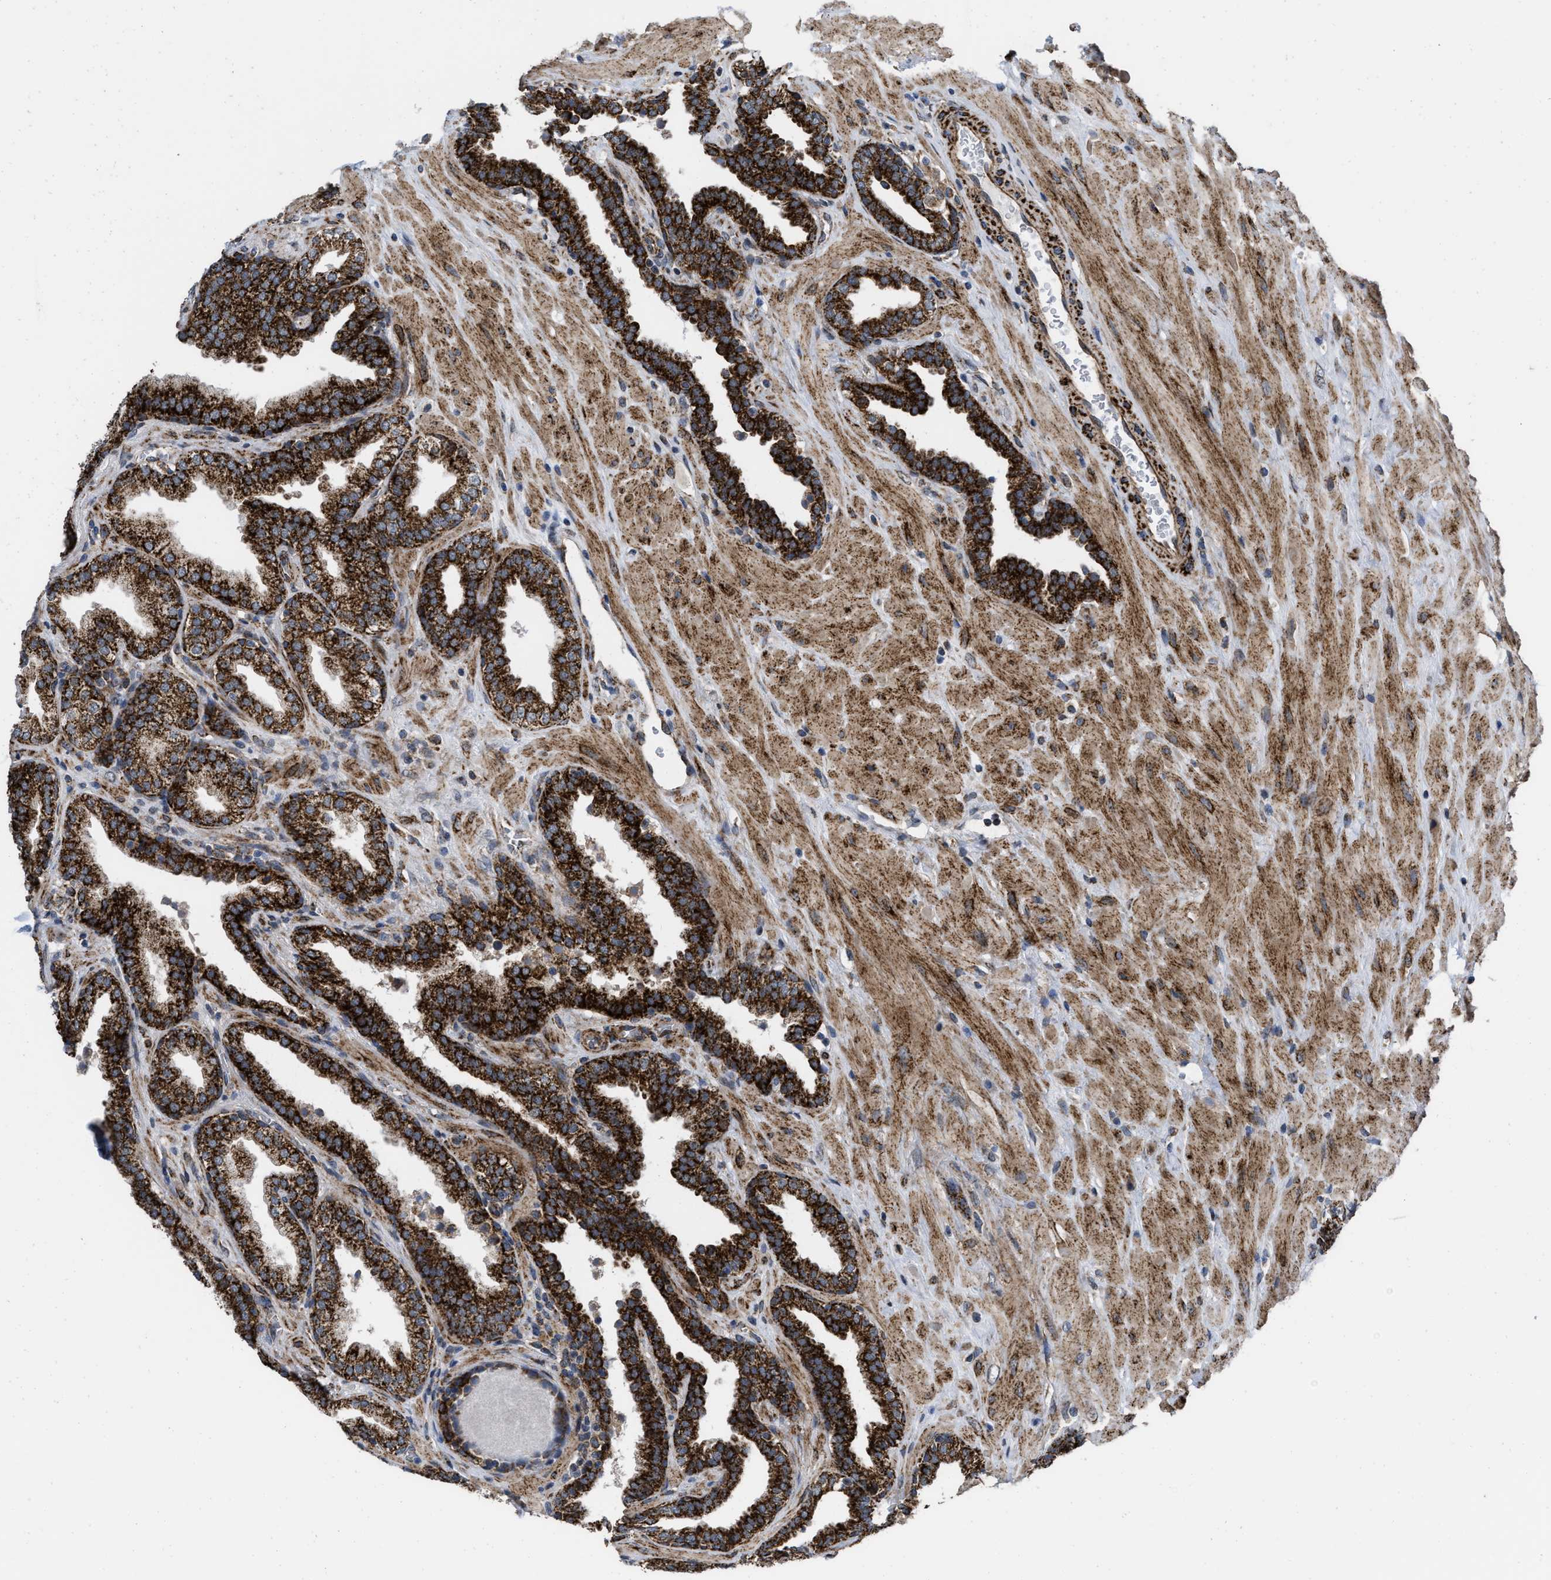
{"staining": {"intensity": "strong", "quantity": ">75%", "location": "cytoplasmic/membranous"}, "tissue": "prostate", "cell_type": "Glandular cells", "image_type": "normal", "snomed": [{"axis": "morphology", "description": "Normal tissue, NOS"}, {"axis": "topography", "description": "Prostate"}], "caption": "The micrograph reveals staining of unremarkable prostate, revealing strong cytoplasmic/membranous protein staining (brown color) within glandular cells. (DAB IHC, brown staining for protein, blue staining for nuclei).", "gene": "AKAP1", "patient": {"sex": "male", "age": 51}}